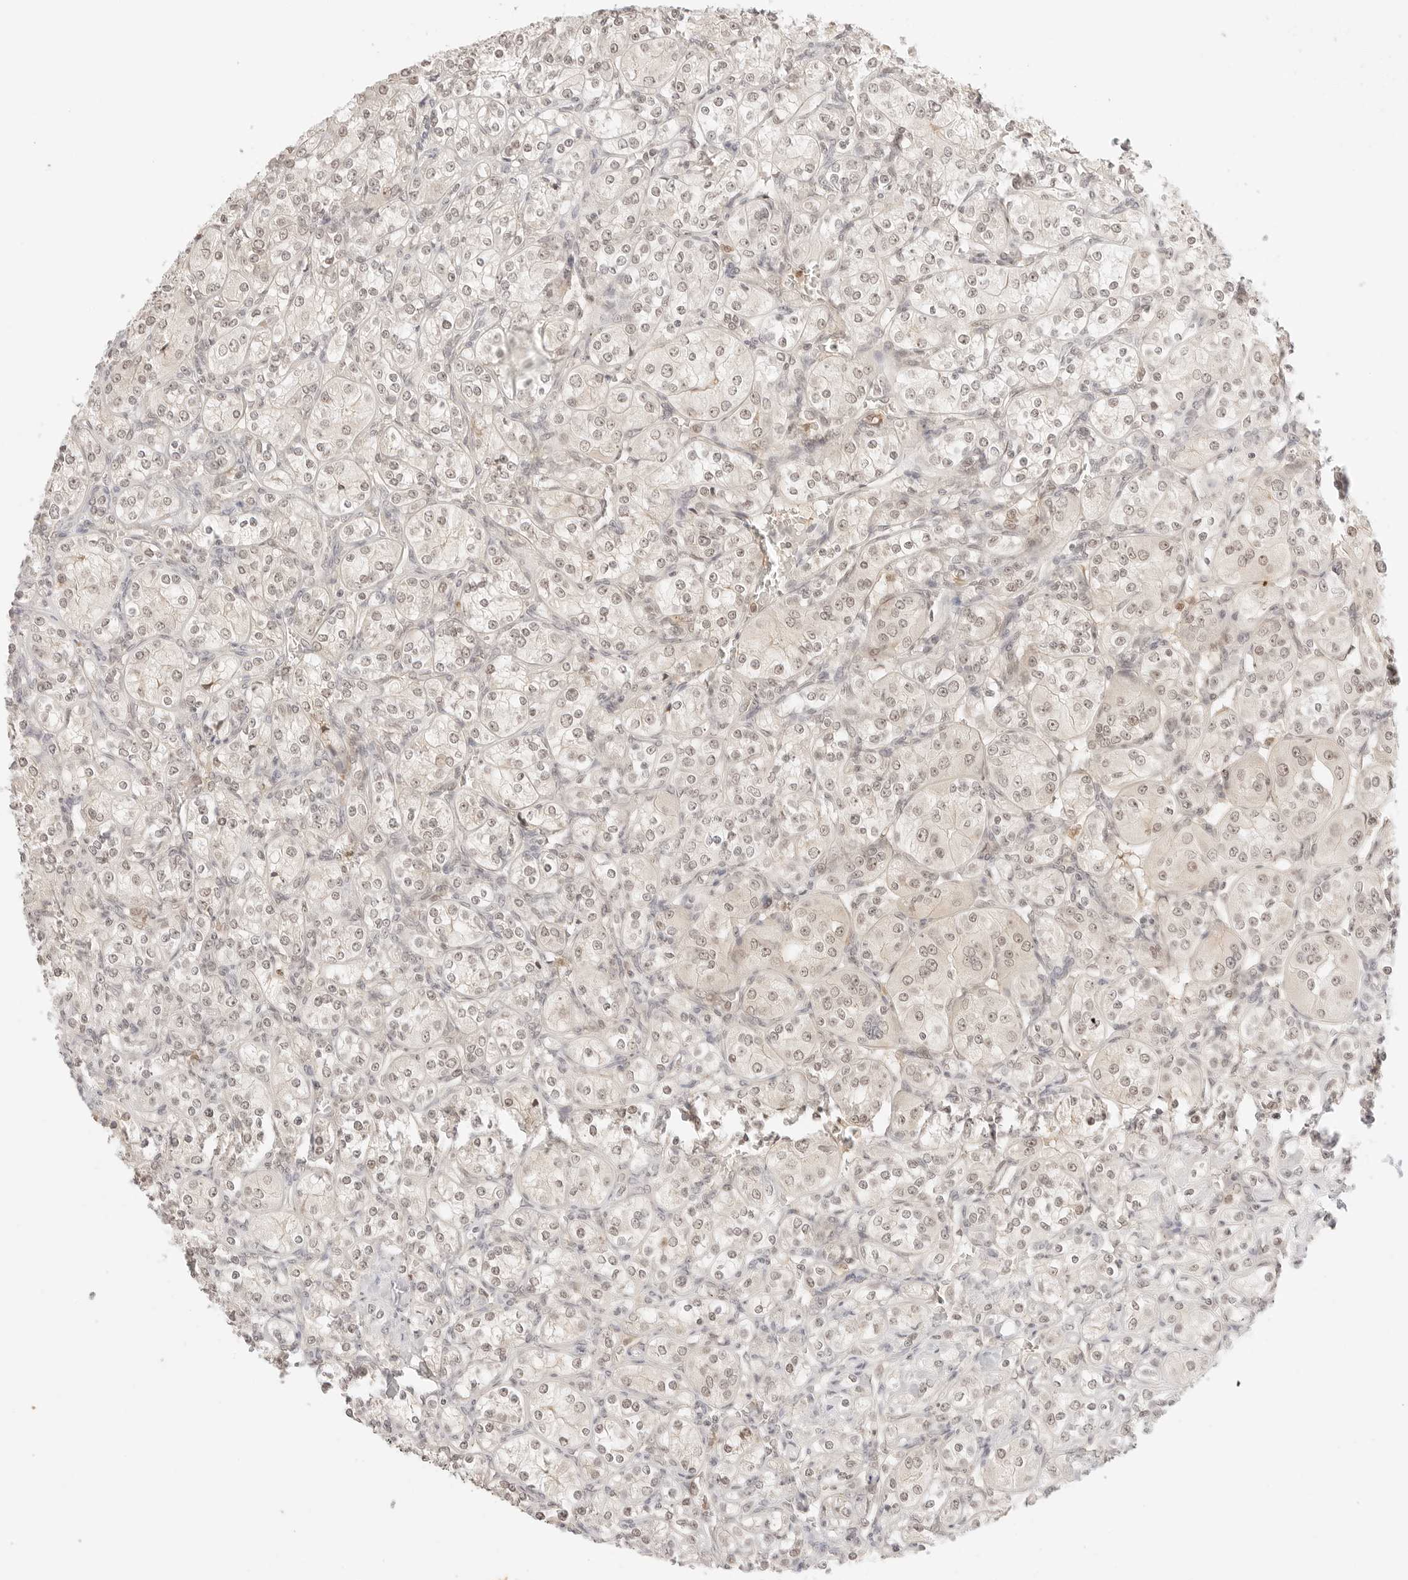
{"staining": {"intensity": "weak", "quantity": "25%-75%", "location": "nuclear"}, "tissue": "renal cancer", "cell_type": "Tumor cells", "image_type": "cancer", "snomed": [{"axis": "morphology", "description": "Adenocarcinoma, NOS"}, {"axis": "topography", "description": "Kidney"}], "caption": "This histopathology image shows adenocarcinoma (renal) stained with immunohistochemistry (IHC) to label a protein in brown. The nuclear of tumor cells show weak positivity for the protein. Nuclei are counter-stained blue.", "gene": "RPS6KL1", "patient": {"sex": "male", "age": 77}}